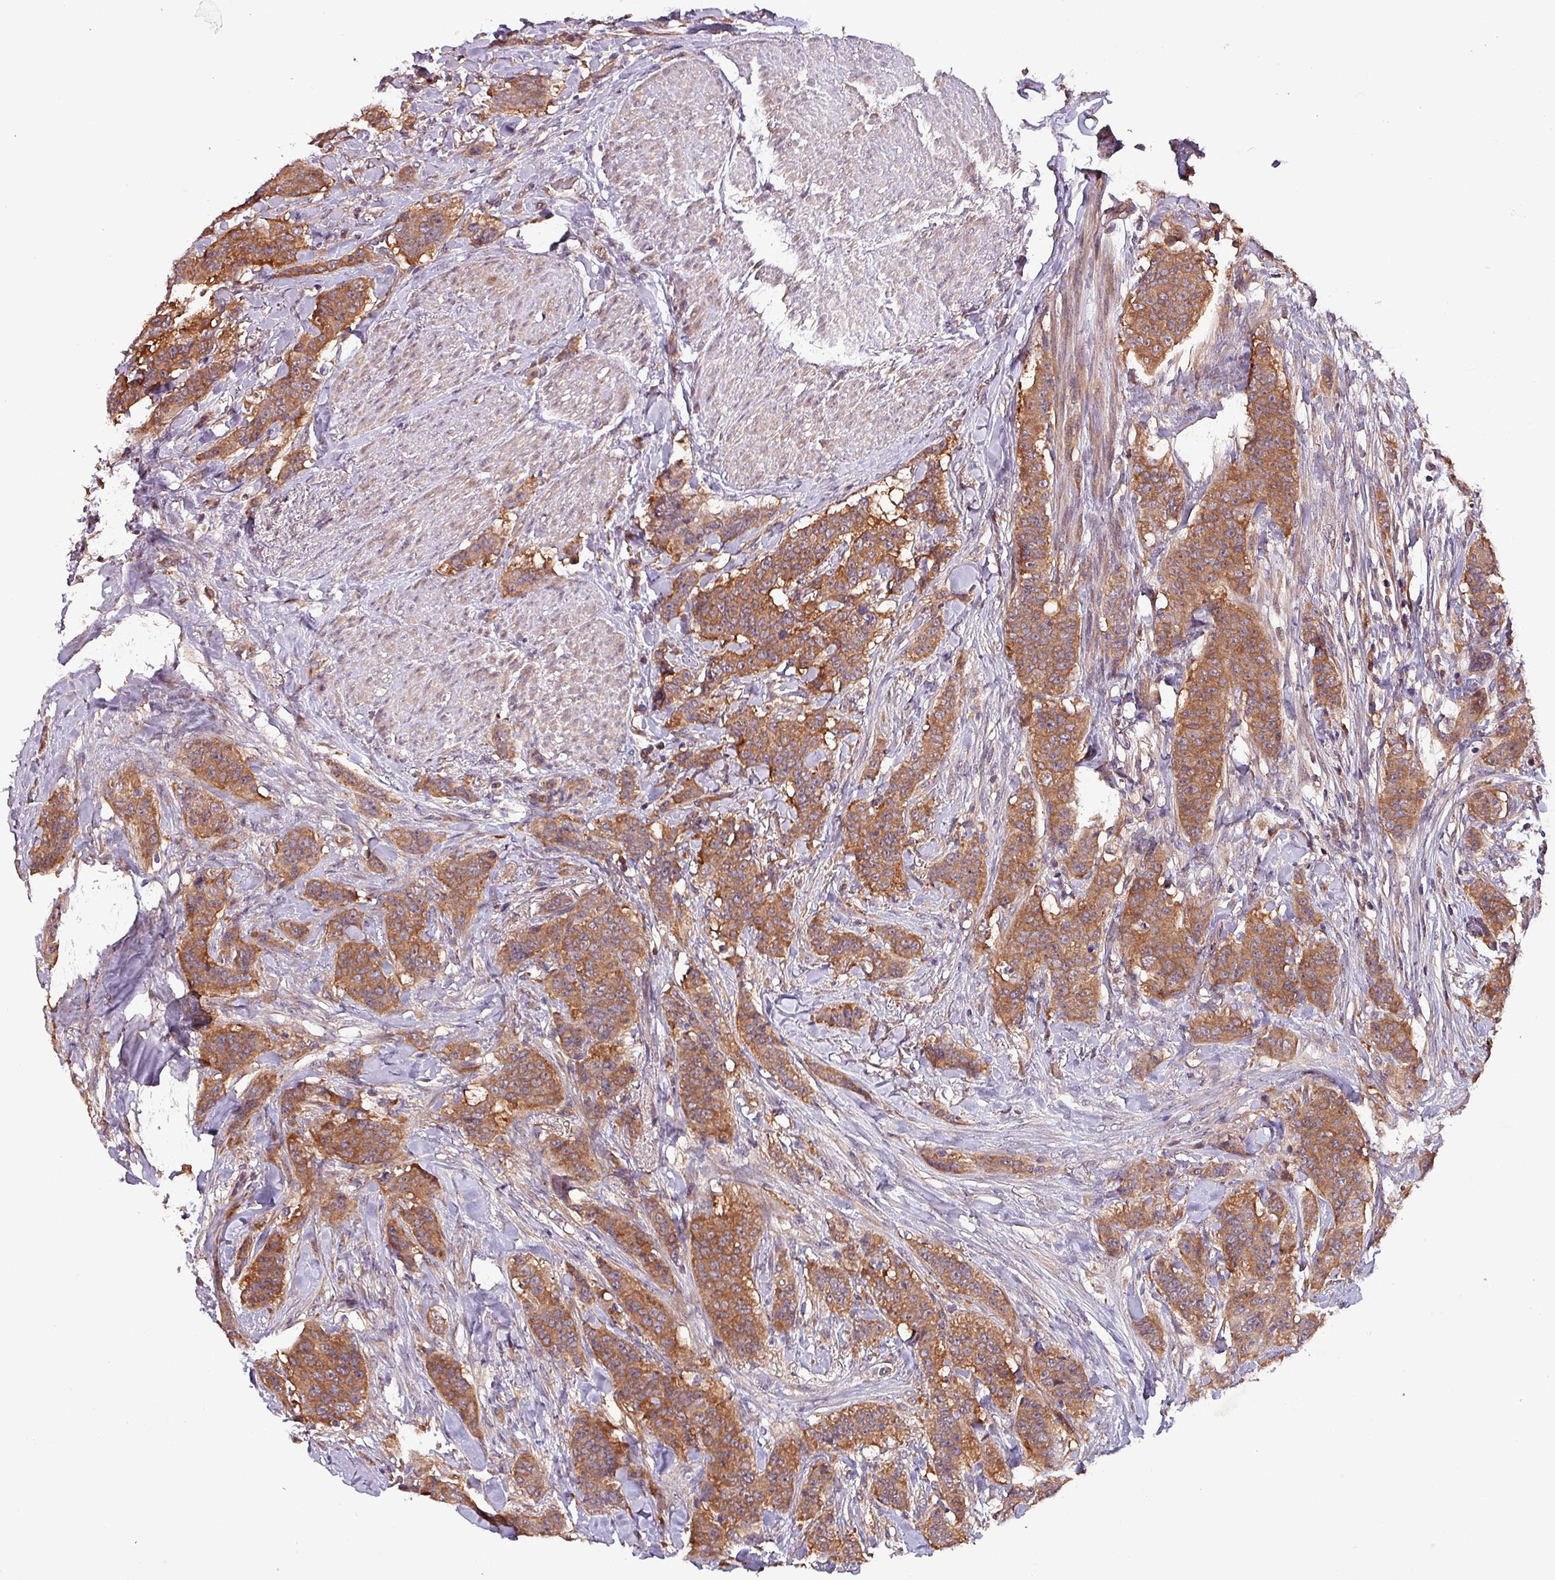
{"staining": {"intensity": "moderate", "quantity": ">75%", "location": "cytoplasmic/membranous"}, "tissue": "breast cancer", "cell_type": "Tumor cells", "image_type": "cancer", "snomed": [{"axis": "morphology", "description": "Duct carcinoma"}, {"axis": "topography", "description": "Breast"}], "caption": "Immunohistochemistry micrograph of breast cancer (infiltrating ductal carcinoma) stained for a protein (brown), which shows medium levels of moderate cytoplasmic/membranous positivity in approximately >75% of tumor cells.", "gene": "PAFAH1B2", "patient": {"sex": "female", "age": 40}}